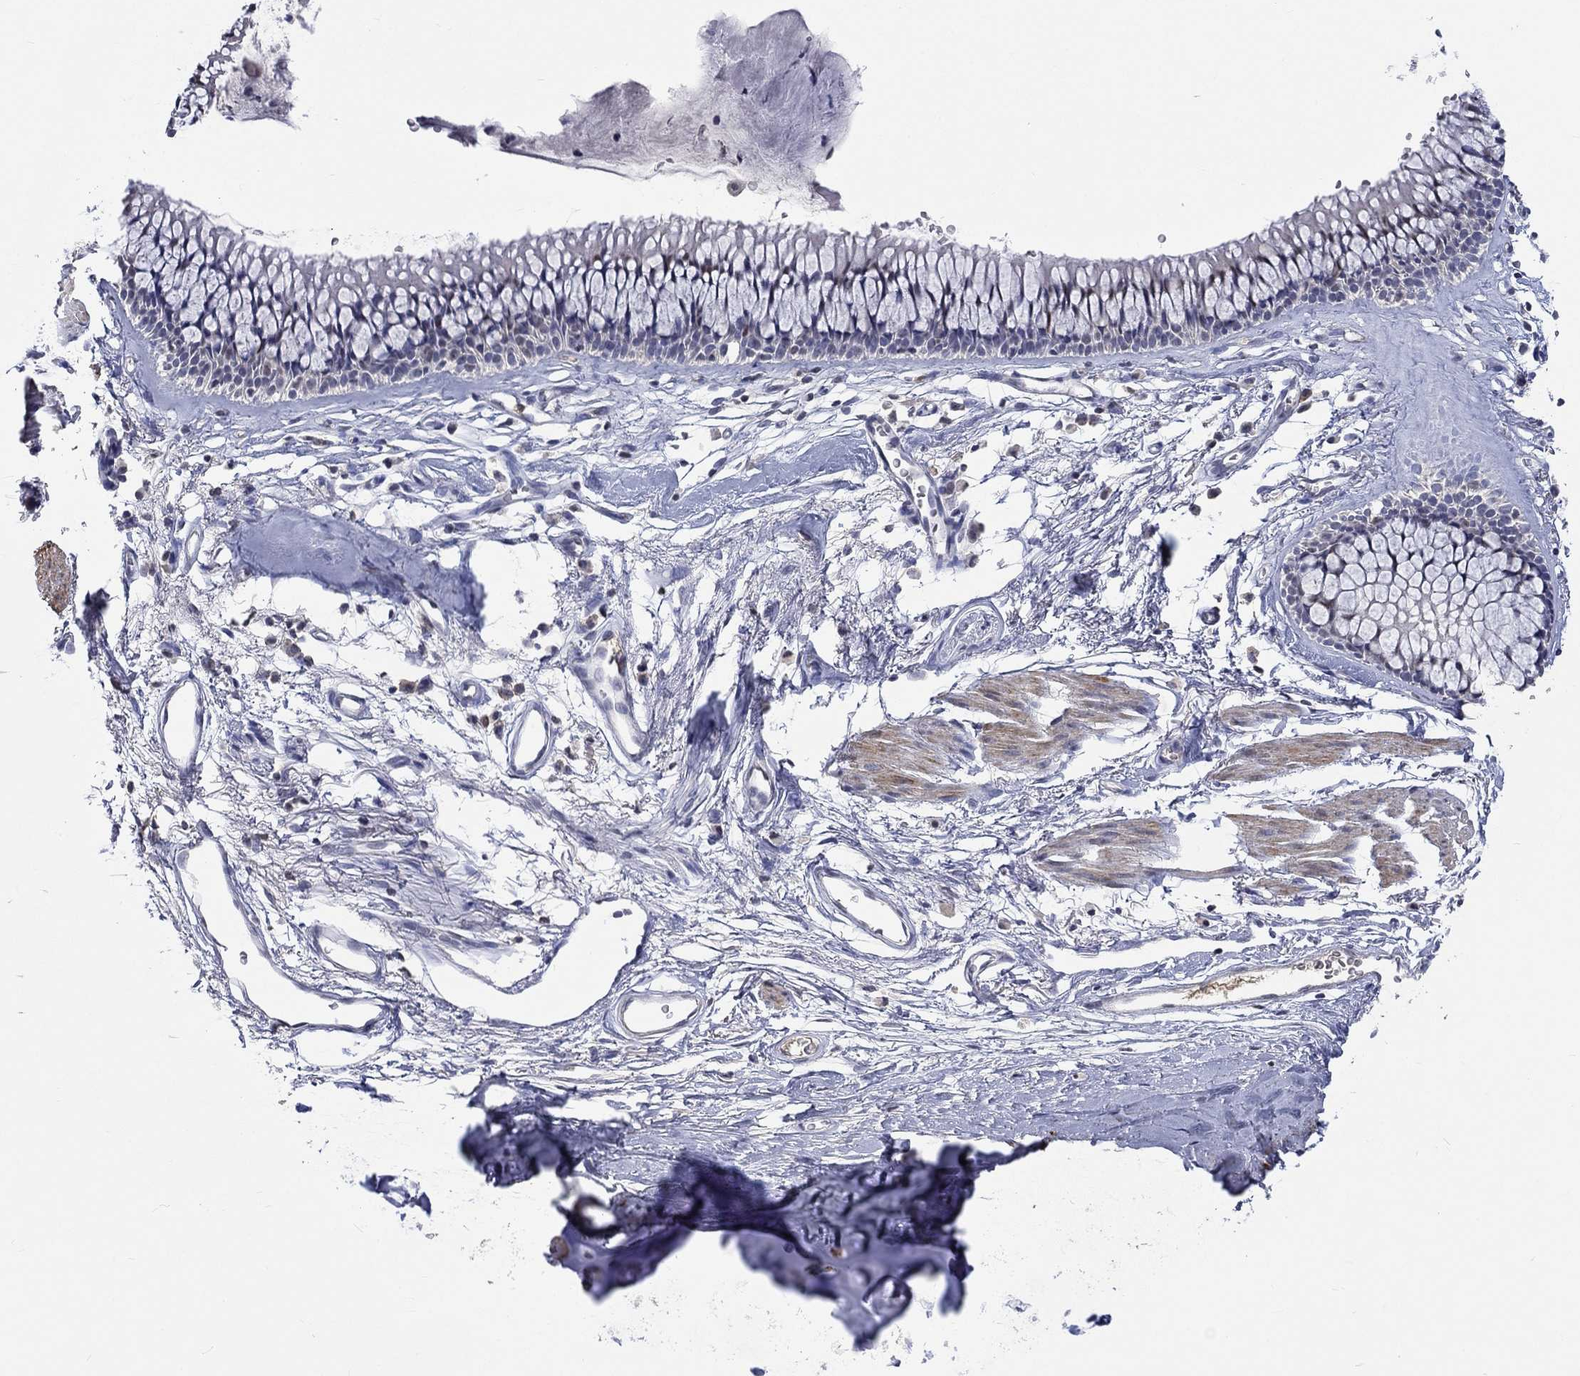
{"staining": {"intensity": "negative", "quantity": "none", "location": "none"}, "tissue": "adipose tissue", "cell_type": "Adipocytes", "image_type": "normal", "snomed": [{"axis": "morphology", "description": "Normal tissue, NOS"}, {"axis": "topography", "description": "Cartilage tissue"}, {"axis": "topography", "description": "Bronchus"}], "caption": "Adipocytes show no significant staining in normal adipose tissue. (DAB (3,3'-diaminobenzidine) immunohistochemistry with hematoxylin counter stain).", "gene": "ZBTB18", "patient": {"sex": "female", "age": 79}}